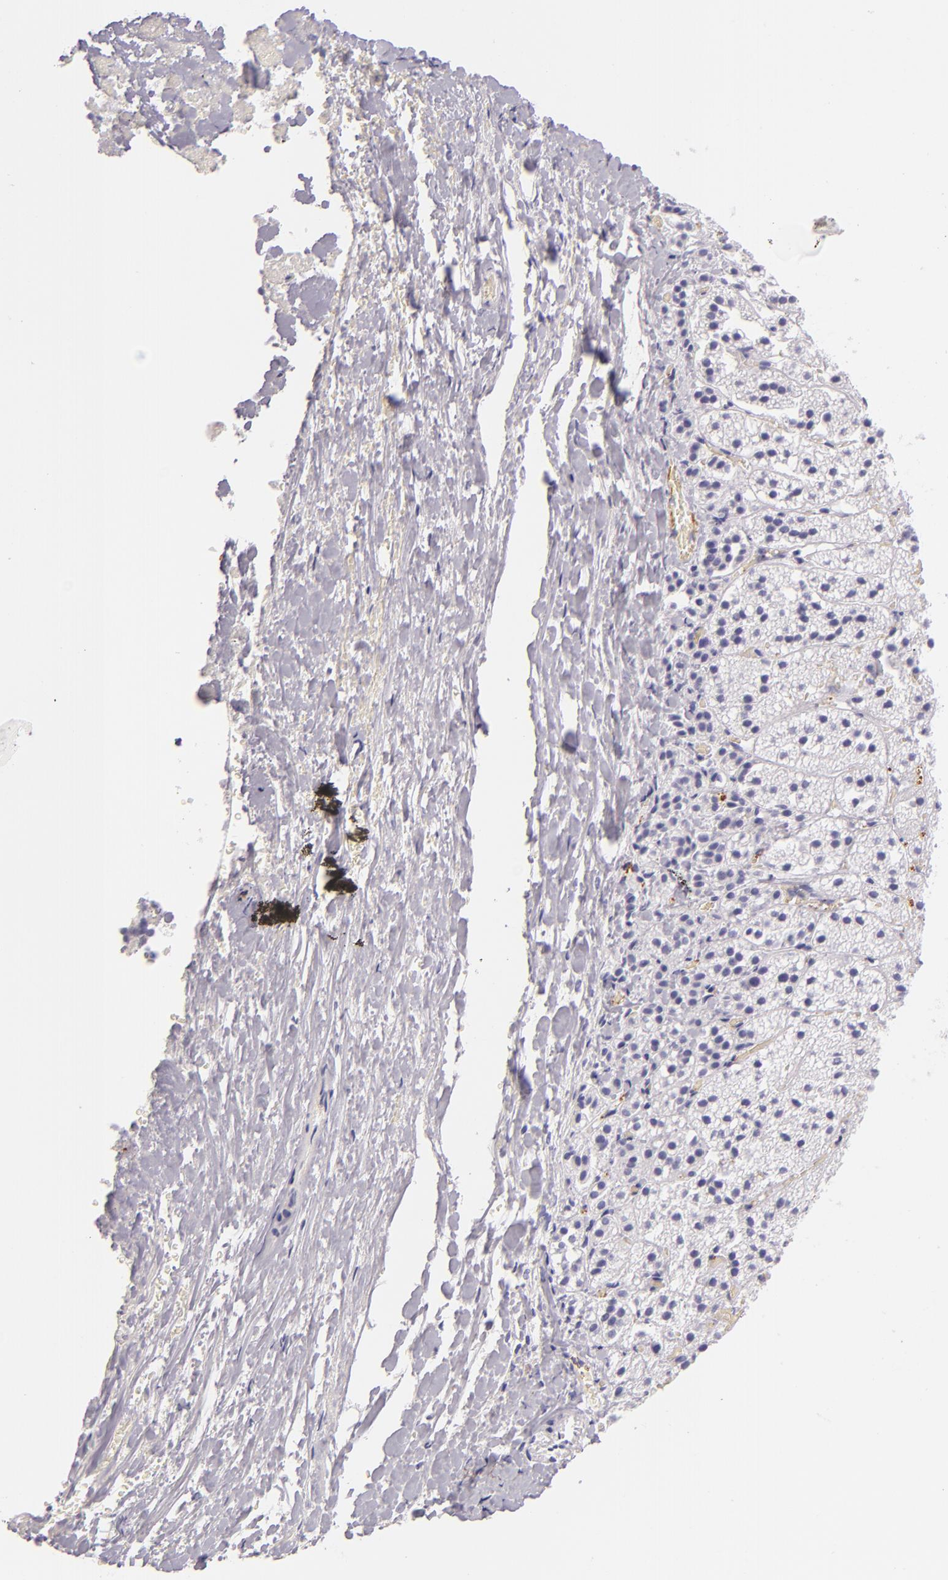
{"staining": {"intensity": "negative", "quantity": "none", "location": "none"}, "tissue": "adrenal gland", "cell_type": "Glandular cells", "image_type": "normal", "snomed": [{"axis": "morphology", "description": "Normal tissue, NOS"}, {"axis": "topography", "description": "Adrenal gland"}], "caption": "Immunohistochemistry (IHC) micrograph of normal adrenal gland: adrenal gland stained with DAB shows no significant protein expression in glandular cells. (Brightfield microscopy of DAB (3,3'-diaminobenzidine) immunohistochemistry at high magnification).", "gene": "SELP", "patient": {"sex": "female", "age": 44}}